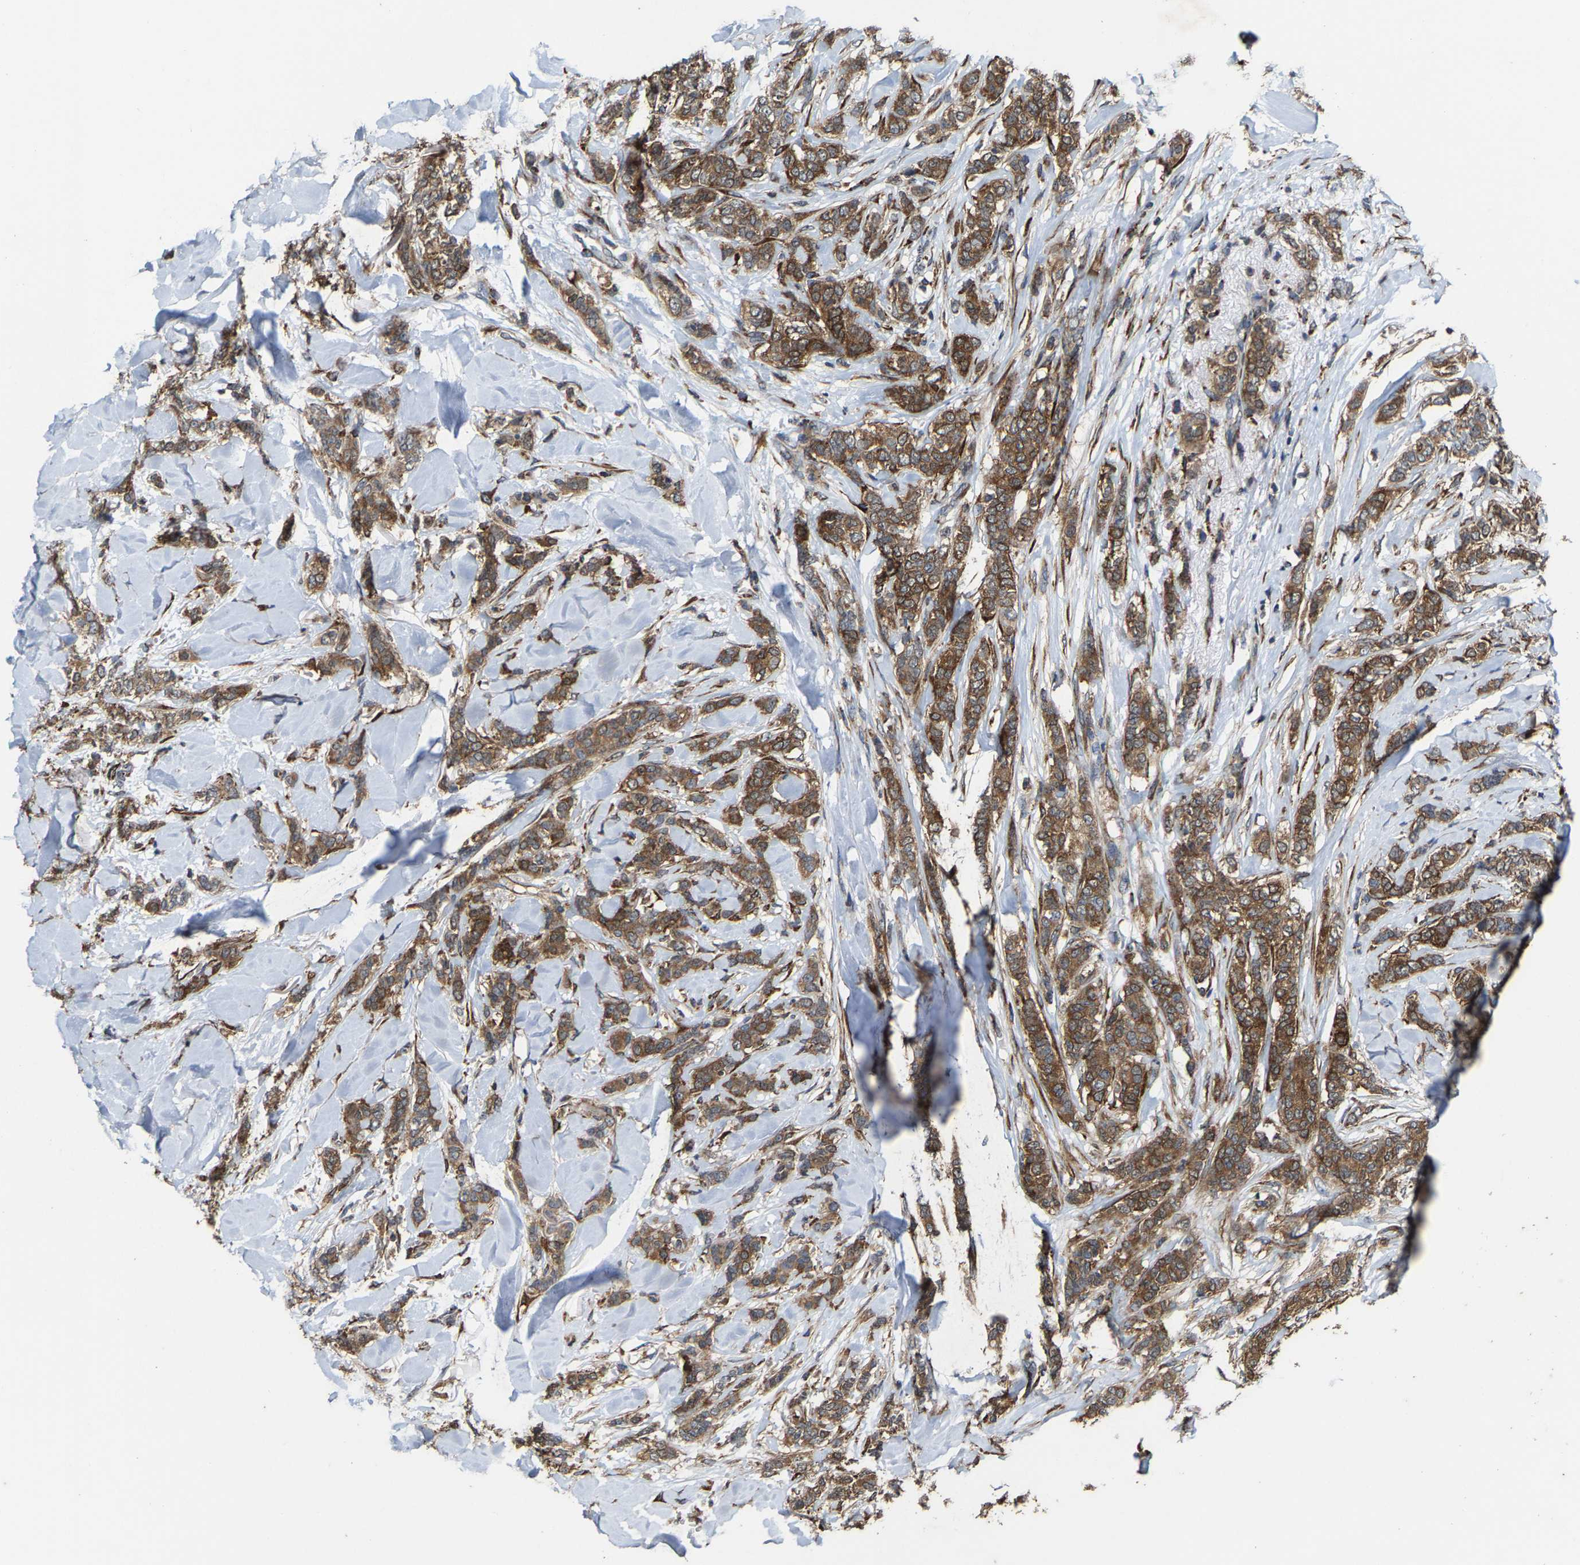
{"staining": {"intensity": "moderate", "quantity": ">75%", "location": "cytoplasmic/membranous"}, "tissue": "breast cancer", "cell_type": "Tumor cells", "image_type": "cancer", "snomed": [{"axis": "morphology", "description": "Lobular carcinoma"}, {"axis": "topography", "description": "Skin"}, {"axis": "topography", "description": "Breast"}], "caption": "Protein expression analysis of breast cancer shows moderate cytoplasmic/membranous staining in approximately >75% of tumor cells.", "gene": "FGD3", "patient": {"sex": "female", "age": 46}}